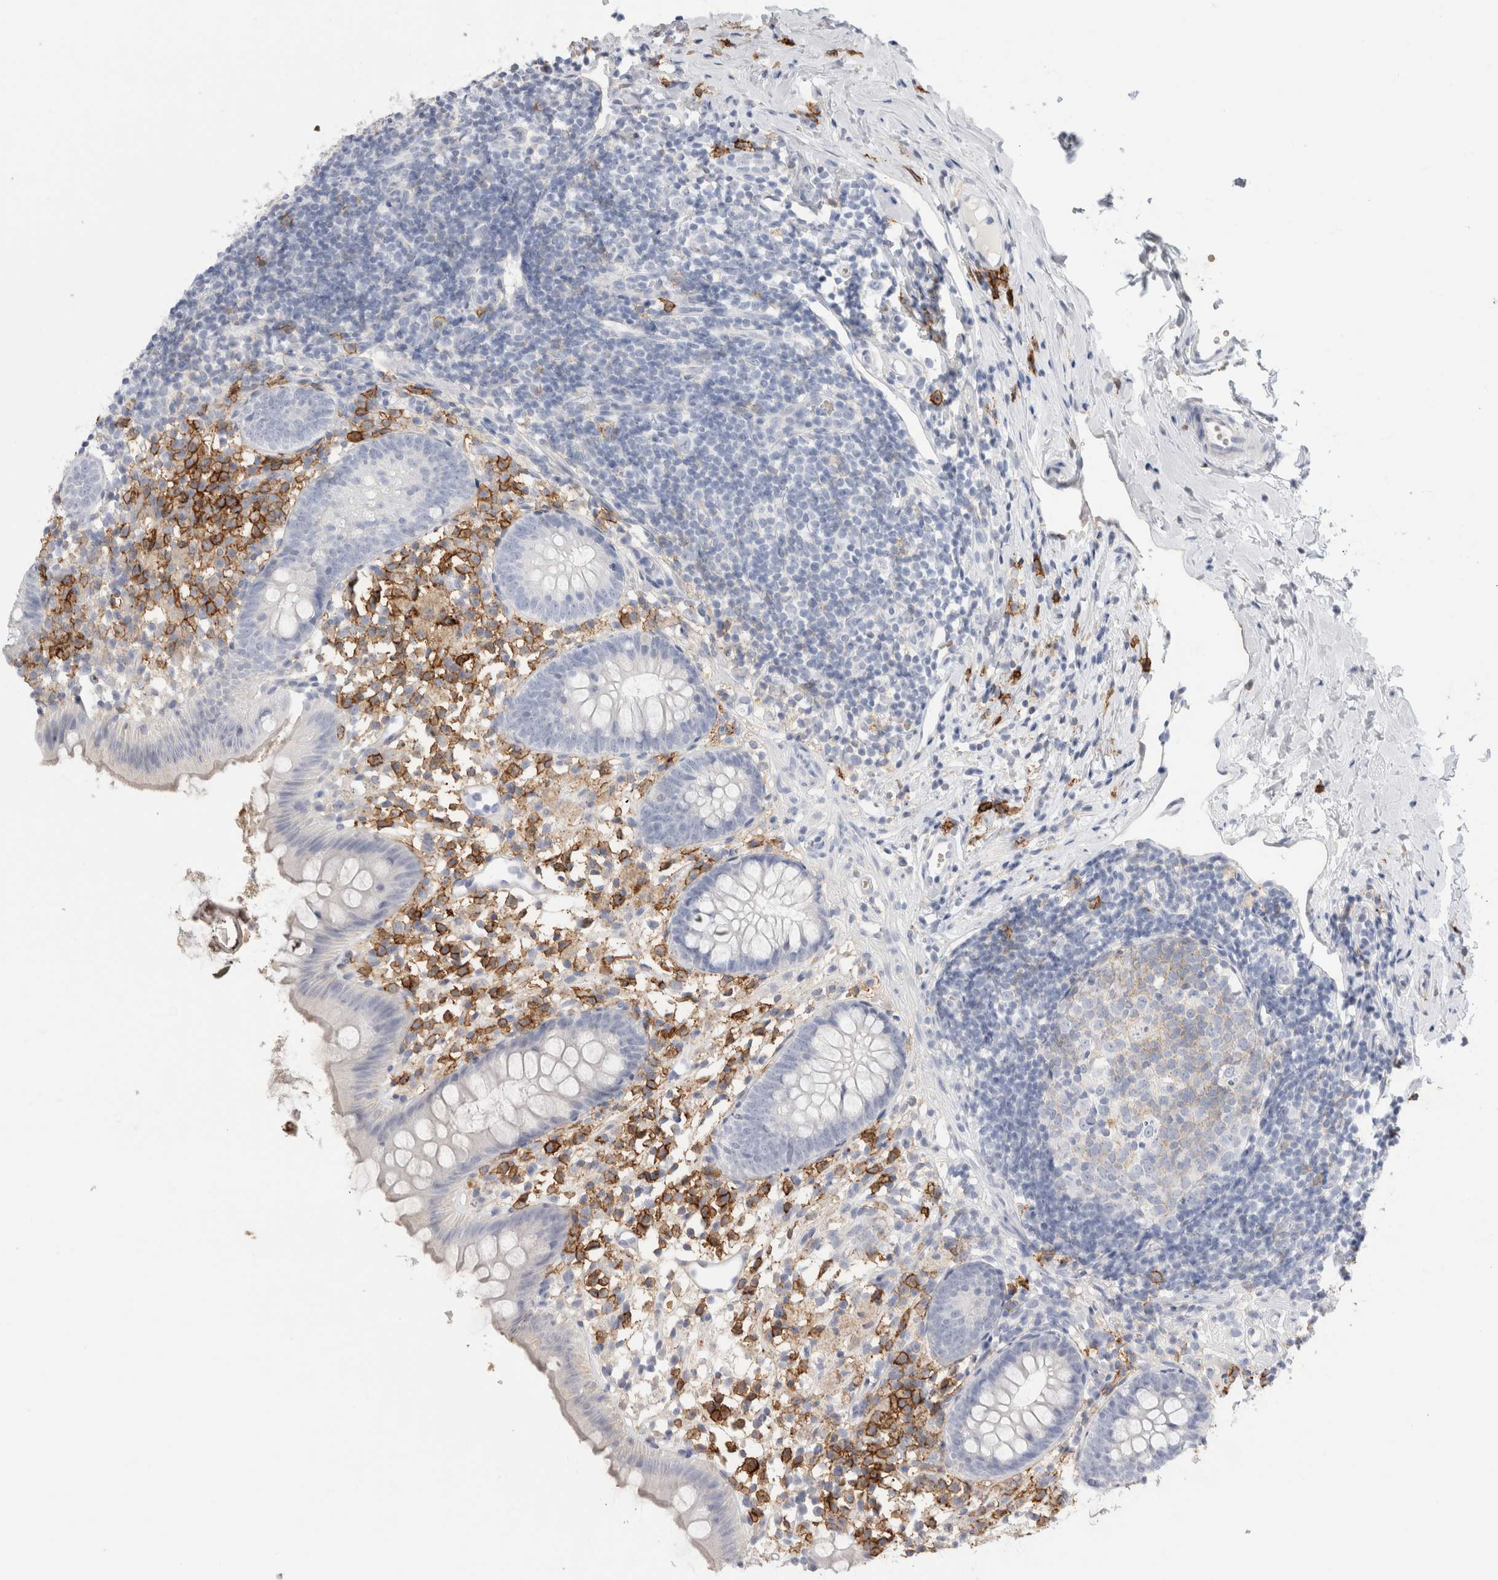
{"staining": {"intensity": "negative", "quantity": "none", "location": "none"}, "tissue": "appendix", "cell_type": "Glandular cells", "image_type": "normal", "snomed": [{"axis": "morphology", "description": "Normal tissue, NOS"}, {"axis": "topography", "description": "Appendix"}], "caption": "A micrograph of human appendix is negative for staining in glandular cells.", "gene": "CD38", "patient": {"sex": "female", "age": 20}}